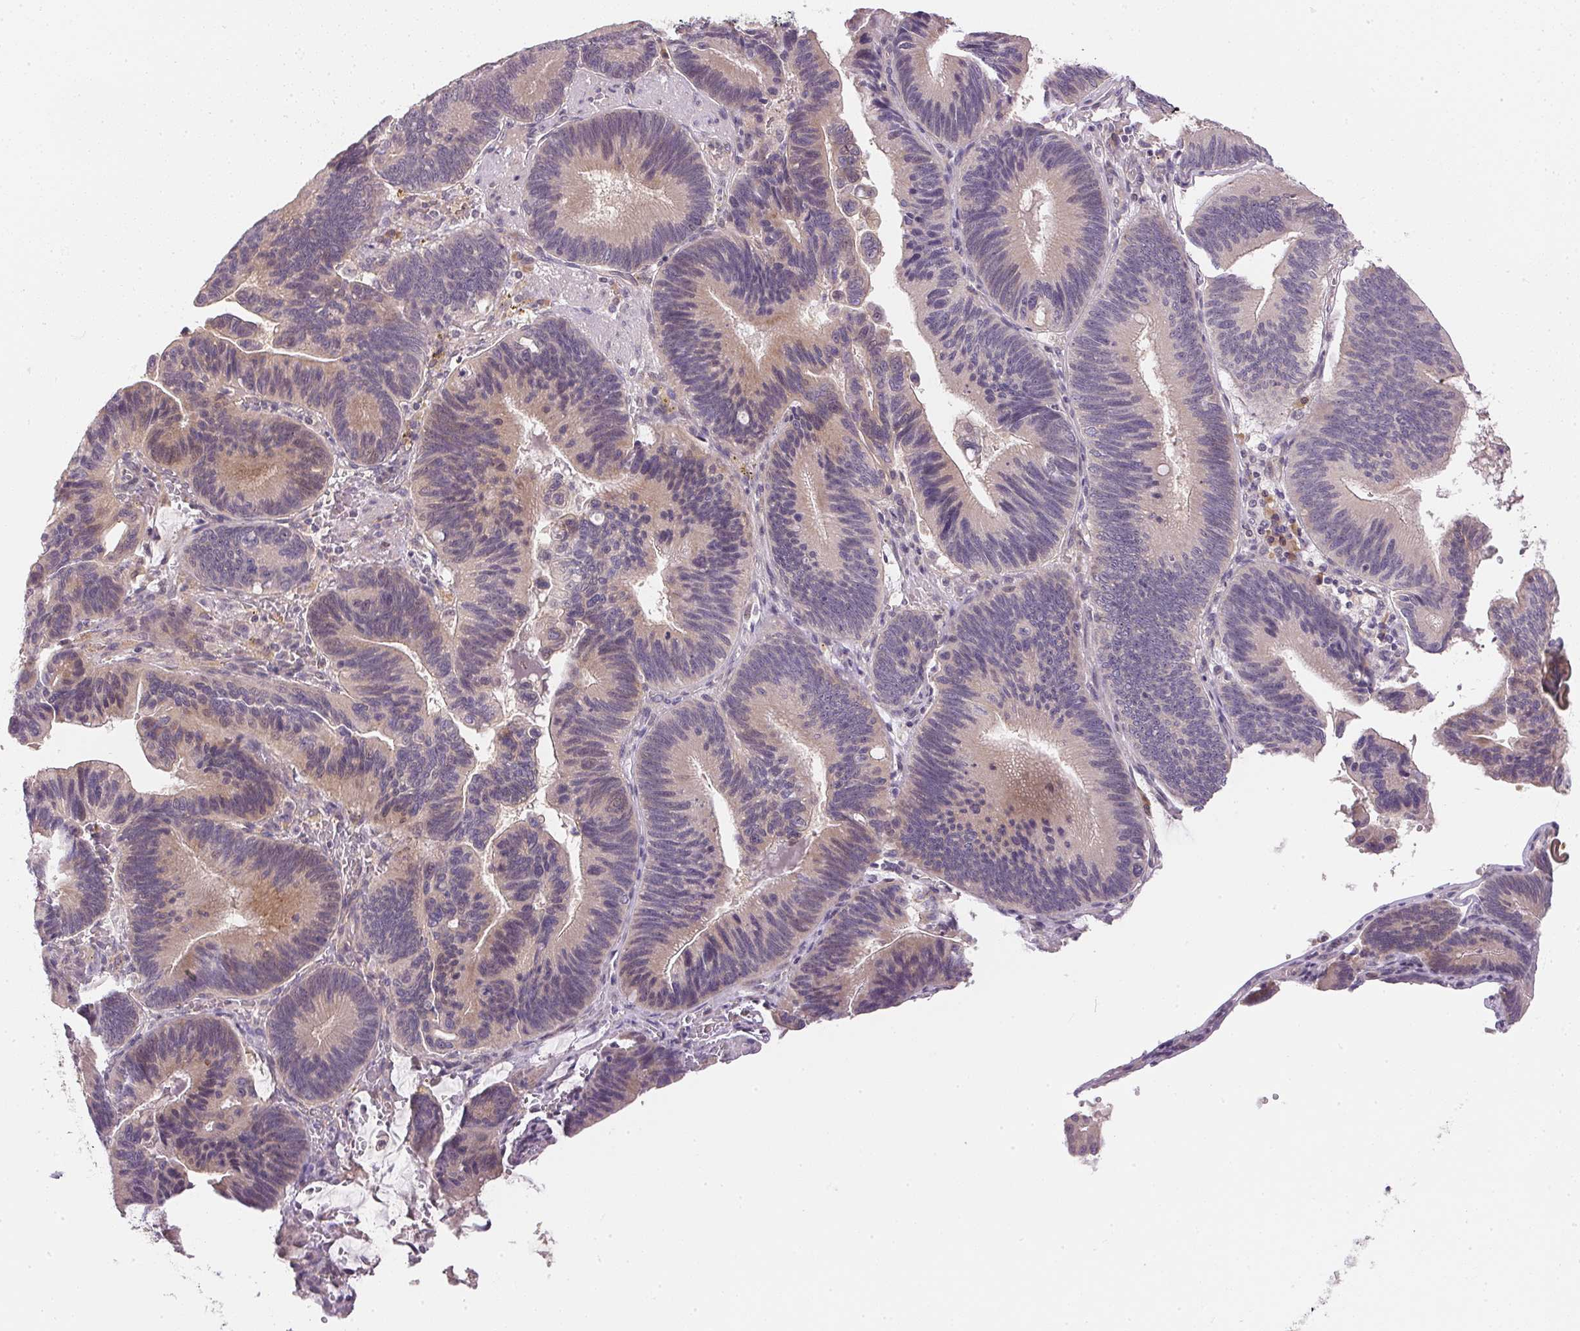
{"staining": {"intensity": "weak", "quantity": "<25%", "location": "cytoplasmic/membranous"}, "tissue": "pancreatic cancer", "cell_type": "Tumor cells", "image_type": "cancer", "snomed": [{"axis": "morphology", "description": "Adenocarcinoma, NOS"}, {"axis": "topography", "description": "Pancreas"}], "caption": "High magnification brightfield microscopy of adenocarcinoma (pancreatic) stained with DAB (3,3'-diaminobenzidine) (brown) and counterstained with hematoxylin (blue): tumor cells show no significant positivity.", "gene": "TTC23L", "patient": {"sex": "male", "age": 82}}